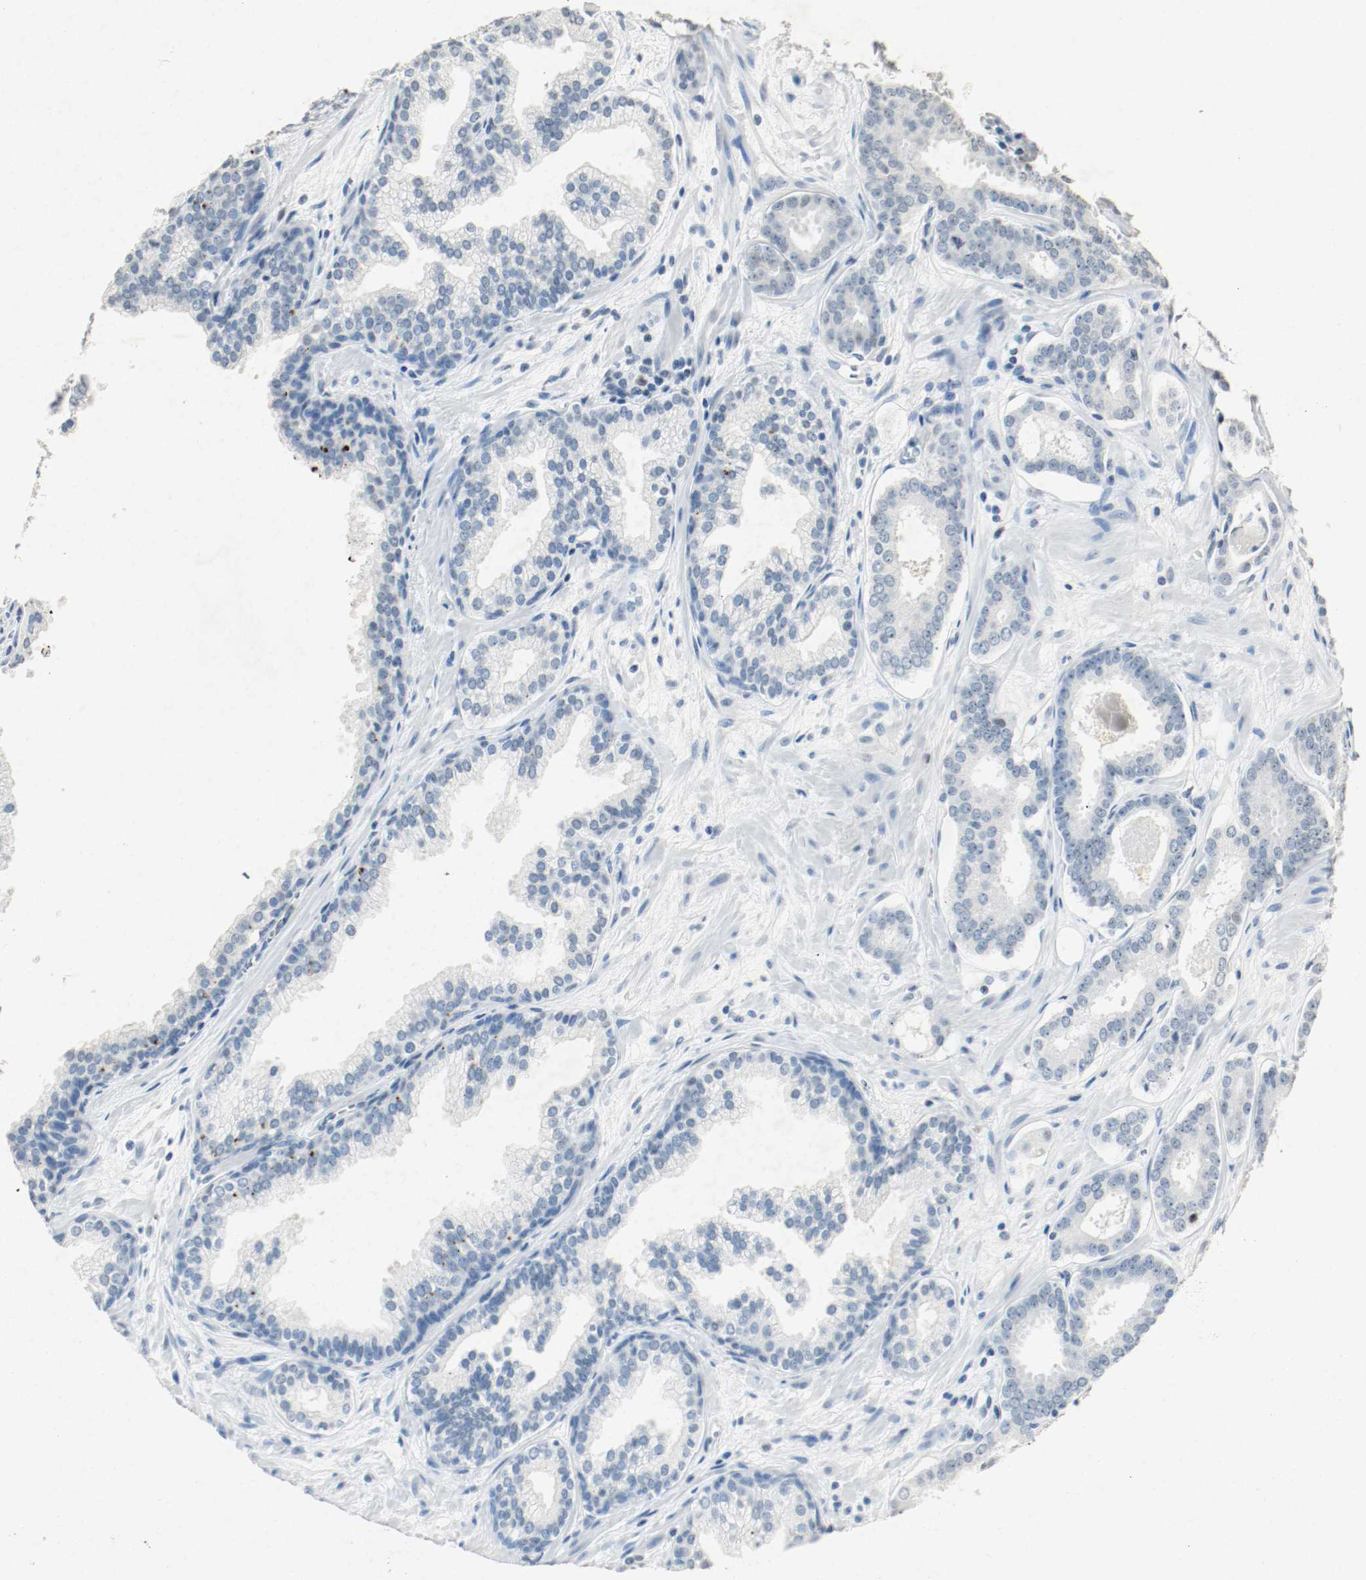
{"staining": {"intensity": "negative", "quantity": "none", "location": "none"}, "tissue": "prostate cancer", "cell_type": "Tumor cells", "image_type": "cancer", "snomed": [{"axis": "morphology", "description": "Adenocarcinoma, Low grade"}, {"axis": "topography", "description": "Prostate"}], "caption": "Tumor cells are negative for brown protein staining in prostate cancer (low-grade adenocarcinoma).", "gene": "DNMT1", "patient": {"sex": "male", "age": 57}}